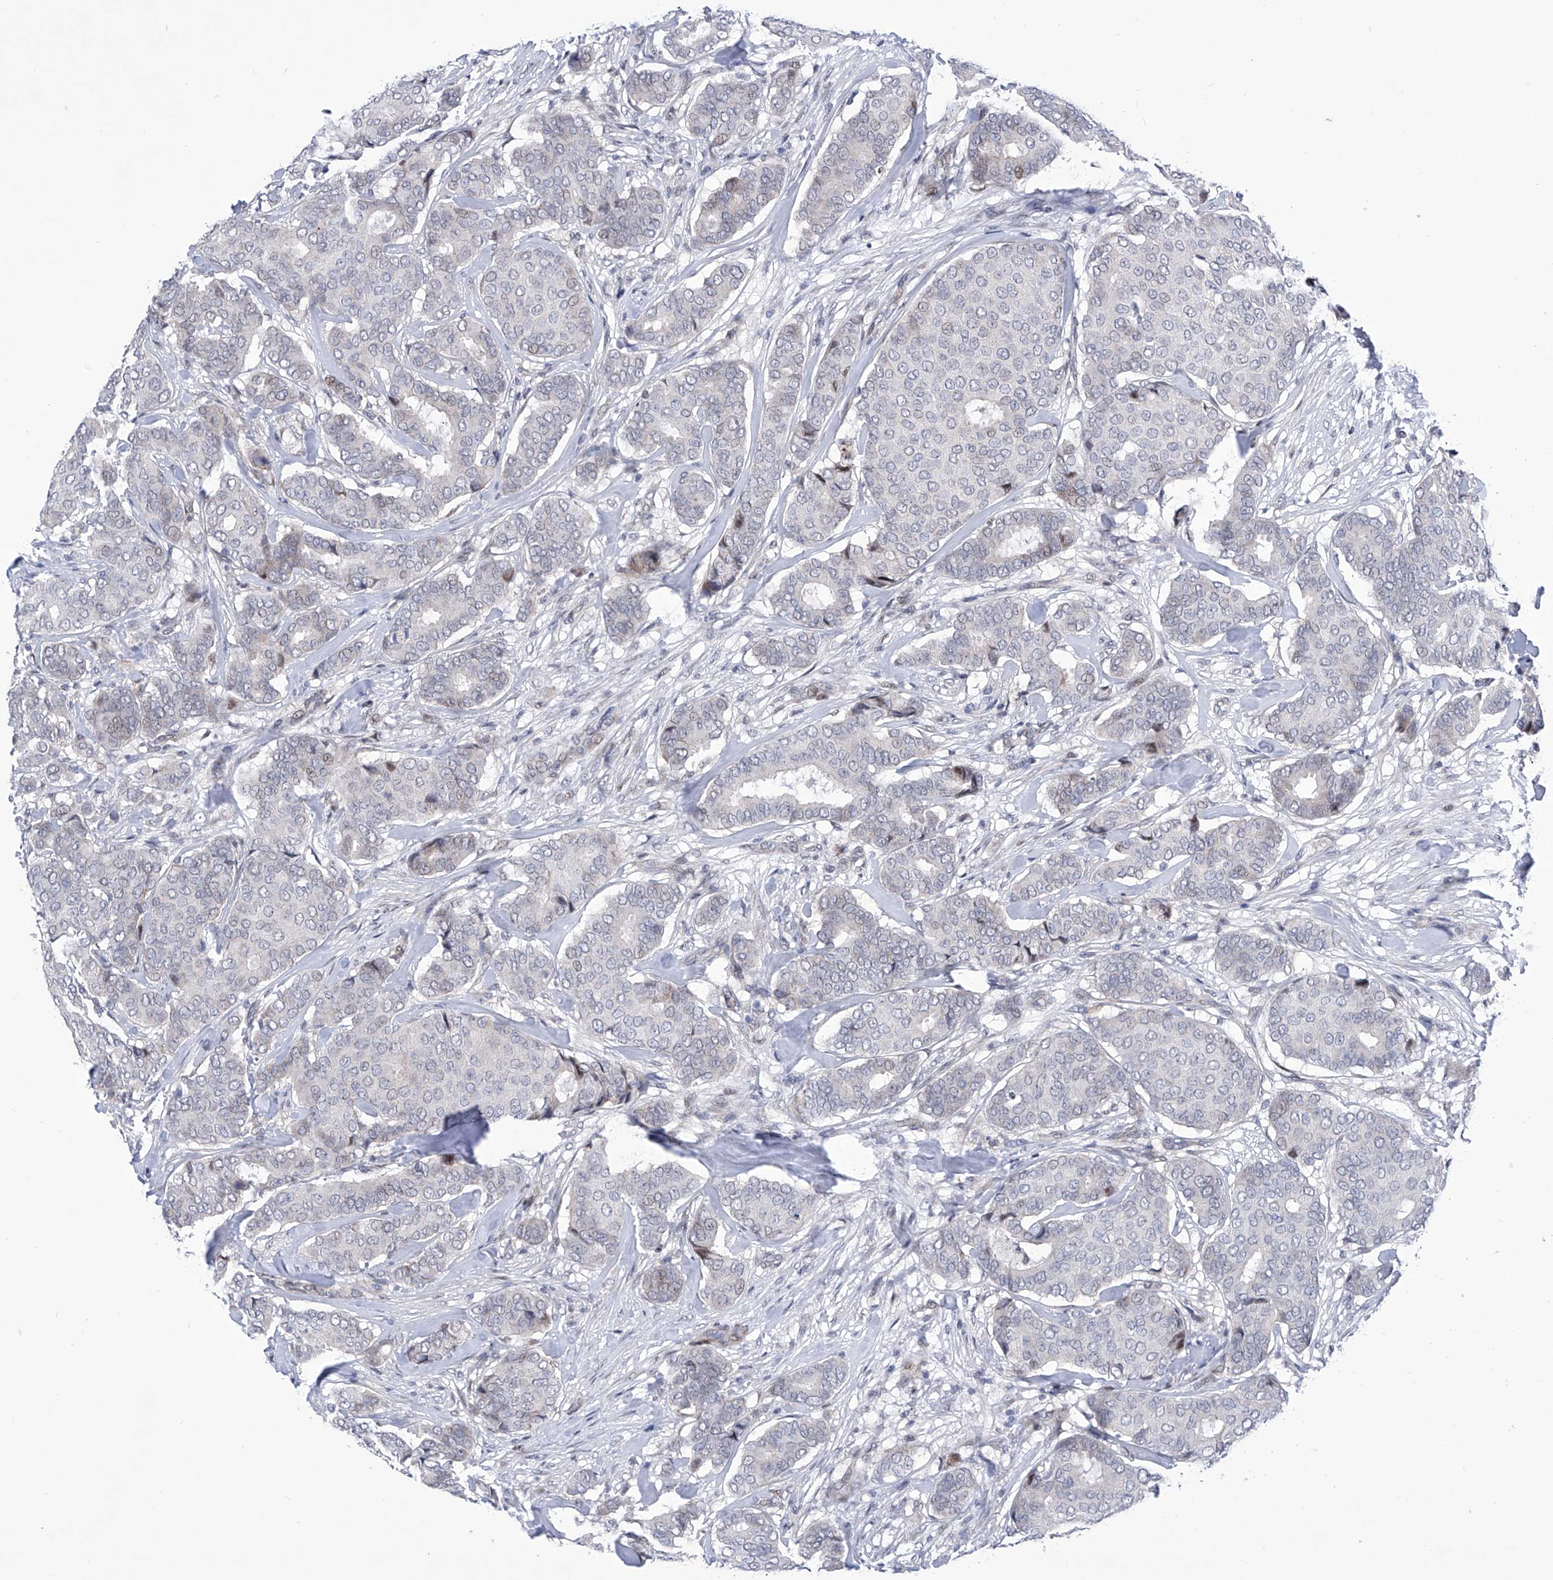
{"staining": {"intensity": "negative", "quantity": "none", "location": "none"}, "tissue": "breast cancer", "cell_type": "Tumor cells", "image_type": "cancer", "snomed": [{"axis": "morphology", "description": "Duct carcinoma"}, {"axis": "topography", "description": "Breast"}], "caption": "Tumor cells show no significant protein positivity in breast intraductal carcinoma.", "gene": "NUFIP1", "patient": {"sex": "female", "age": 75}}